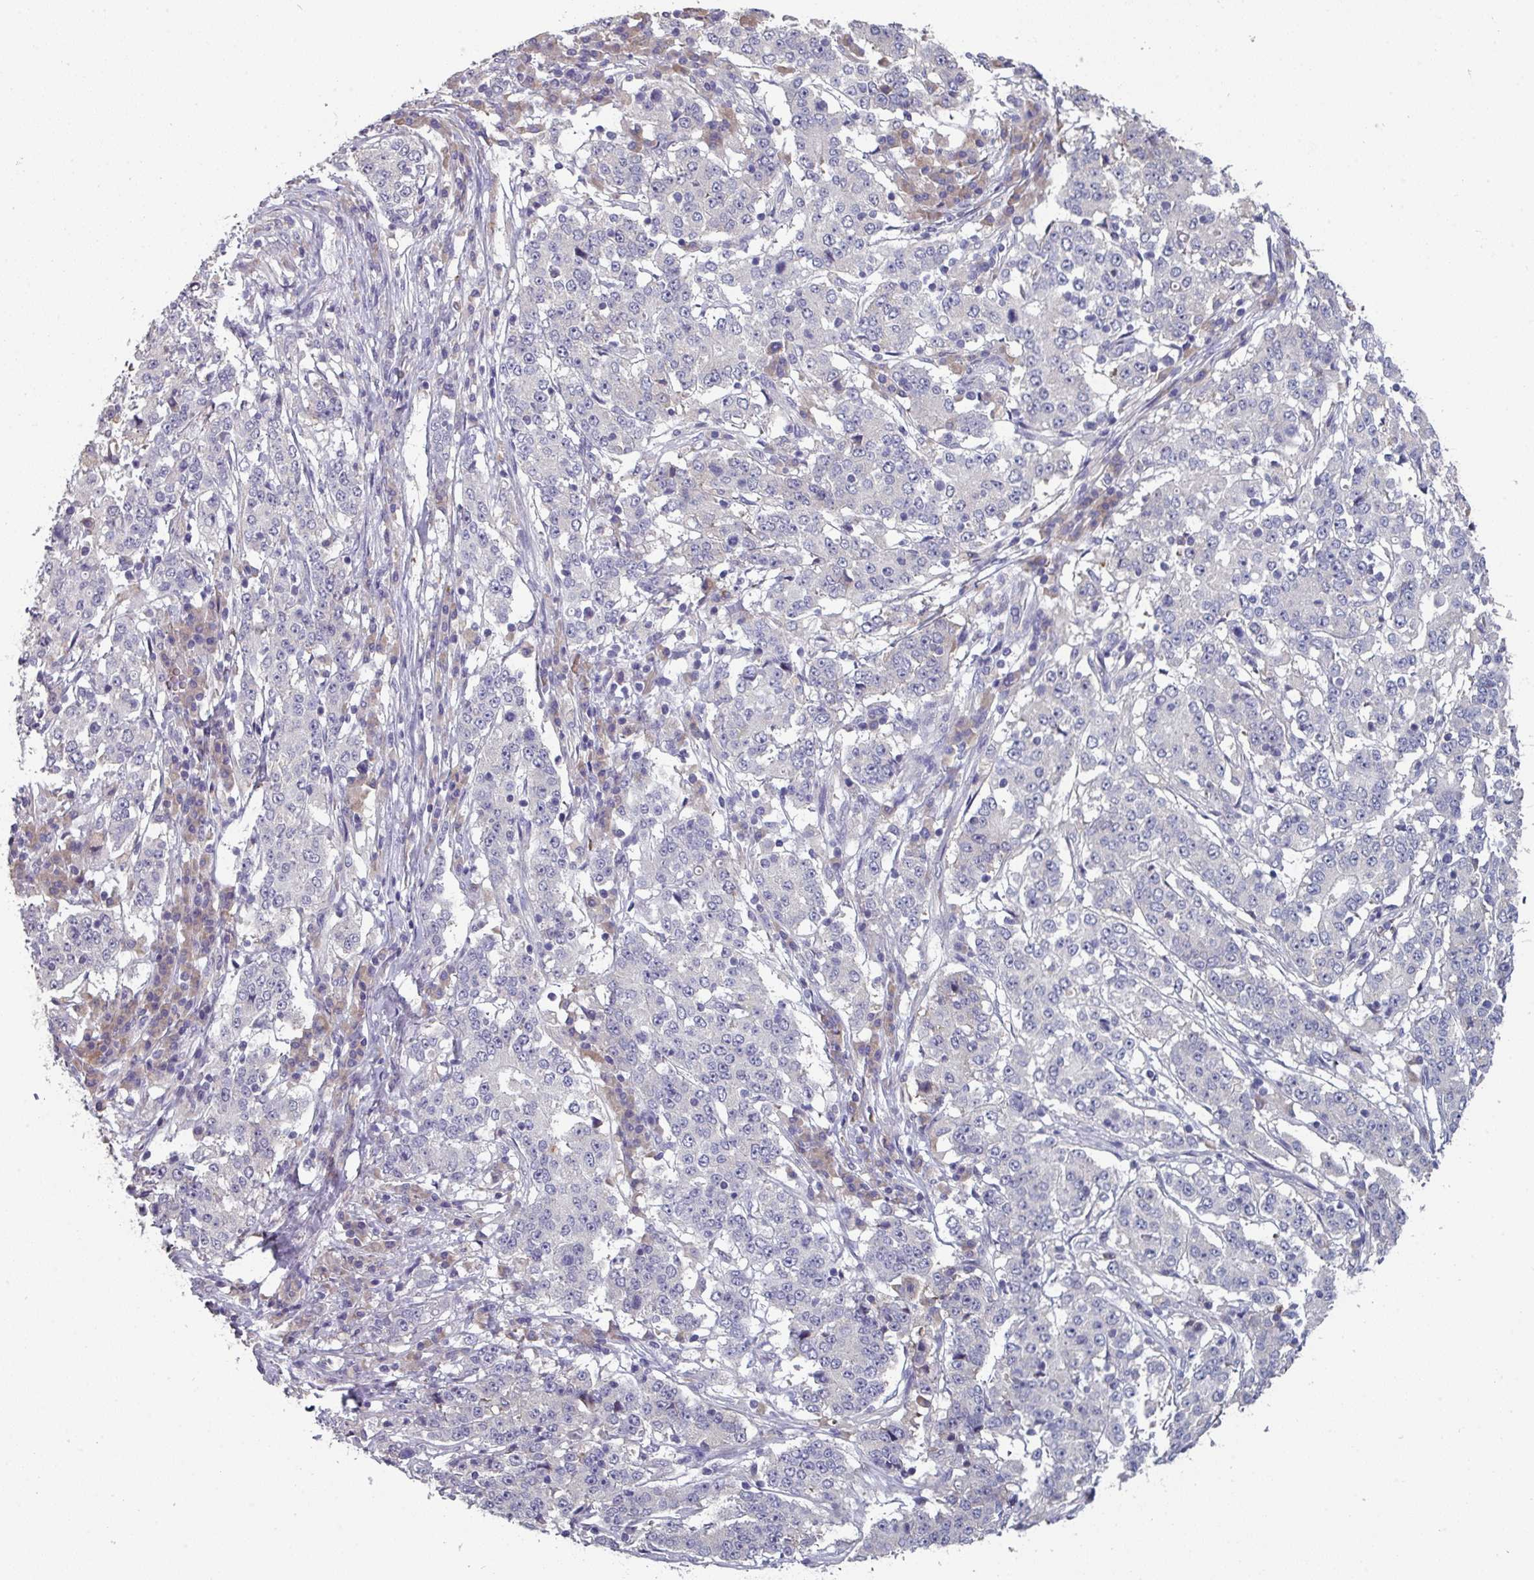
{"staining": {"intensity": "negative", "quantity": "none", "location": "none"}, "tissue": "stomach cancer", "cell_type": "Tumor cells", "image_type": "cancer", "snomed": [{"axis": "morphology", "description": "Adenocarcinoma, NOS"}, {"axis": "topography", "description": "Stomach"}], "caption": "High magnification brightfield microscopy of stomach cancer (adenocarcinoma) stained with DAB (3,3'-diaminobenzidine) (brown) and counterstained with hematoxylin (blue): tumor cells show no significant staining. (DAB IHC, high magnification).", "gene": "PRAMEF8", "patient": {"sex": "male", "age": 59}}